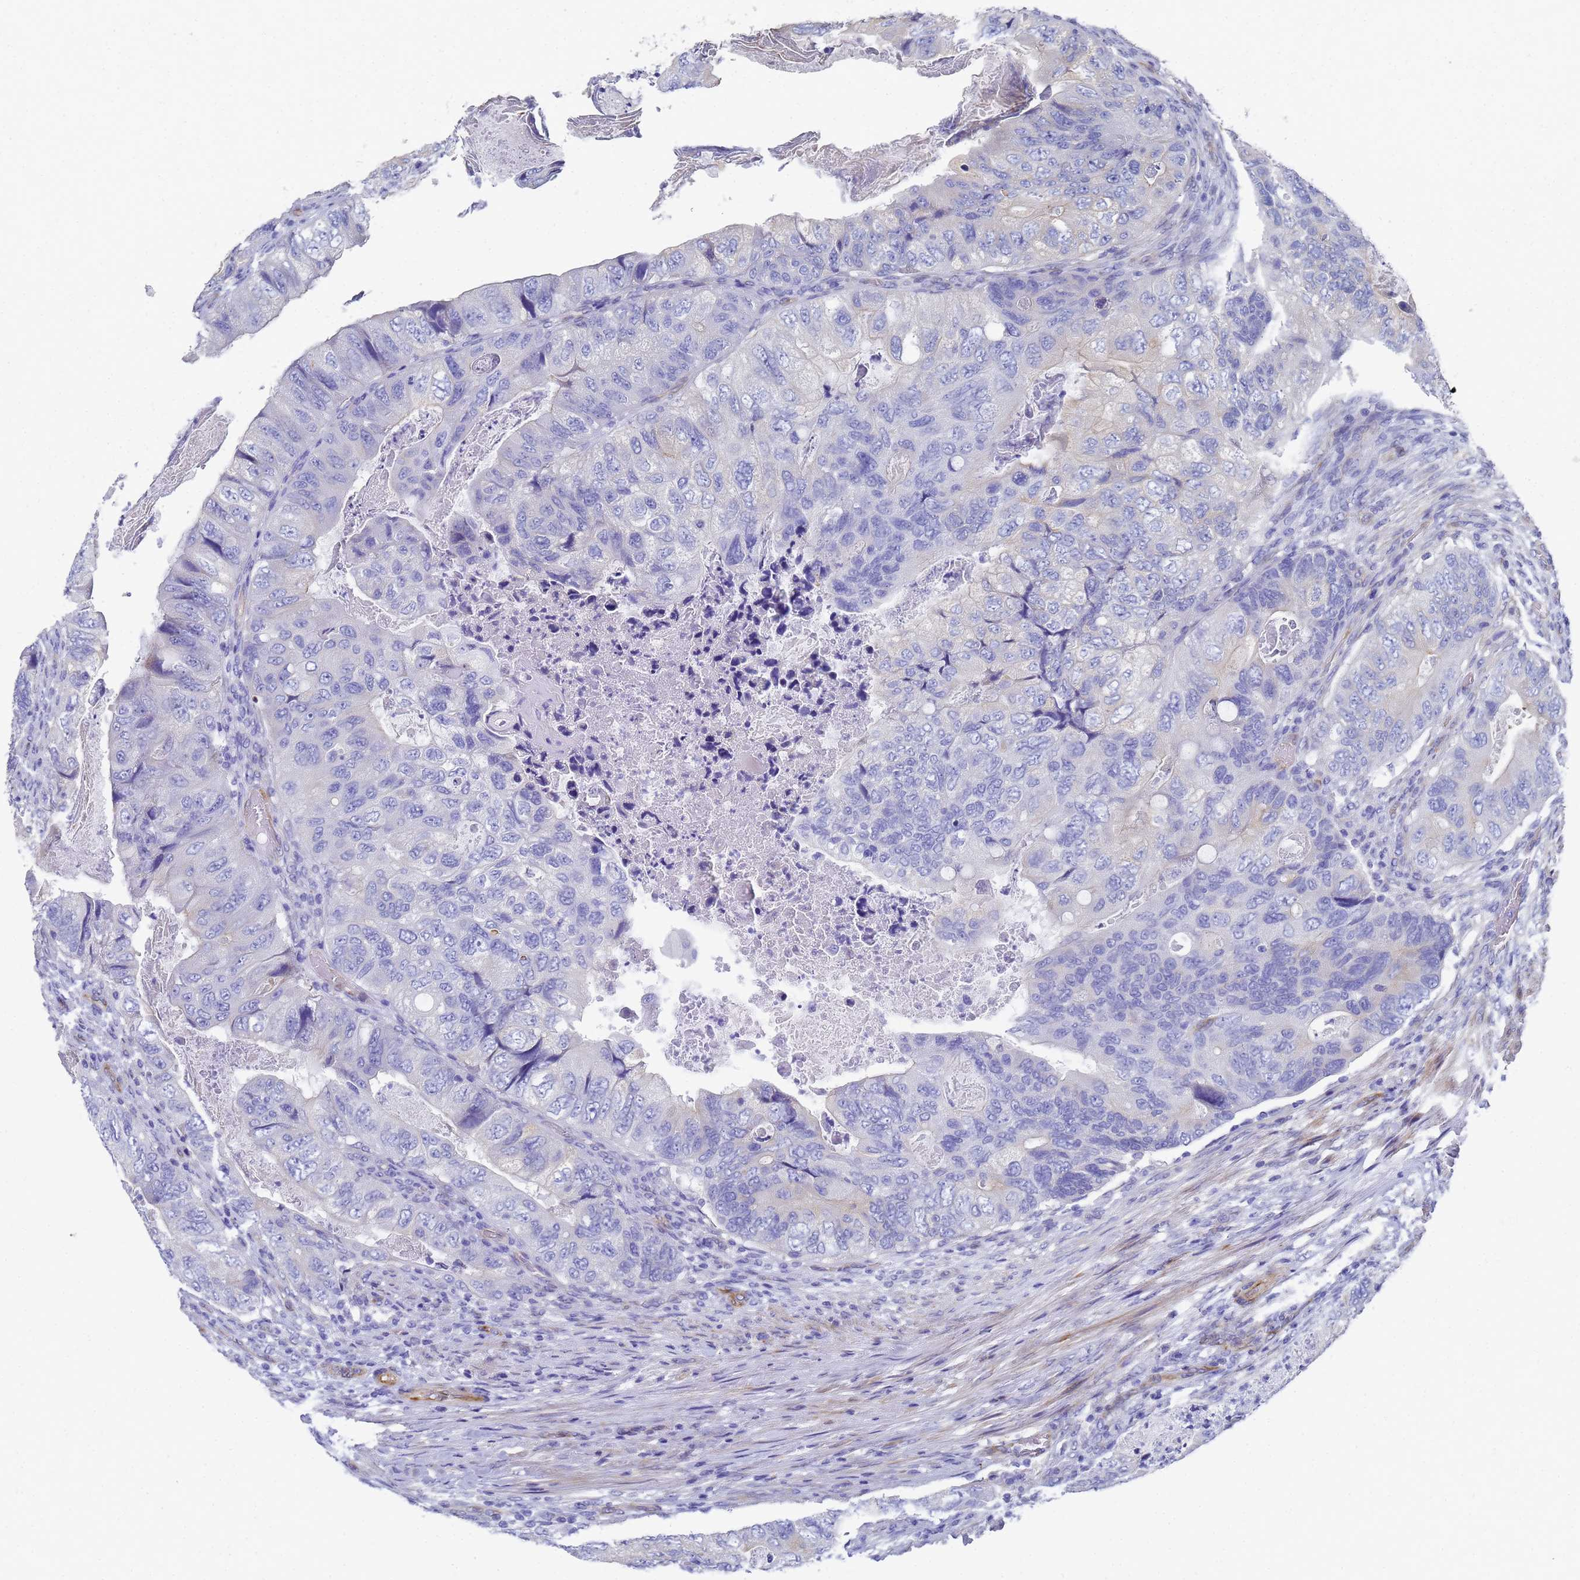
{"staining": {"intensity": "negative", "quantity": "none", "location": "none"}, "tissue": "colorectal cancer", "cell_type": "Tumor cells", "image_type": "cancer", "snomed": [{"axis": "morphology", "description": "Adenocarcinoma, NOS"}, {"axis": "topography", "description": "Rectum"}], "caption": "This is an immunohistochemistry photomicrograph of adenocarcinoma (colorectal). There is no positivity in tumor cells.", "gene": "TUBB1", "patient": {"sex": "male", "age": 63}}